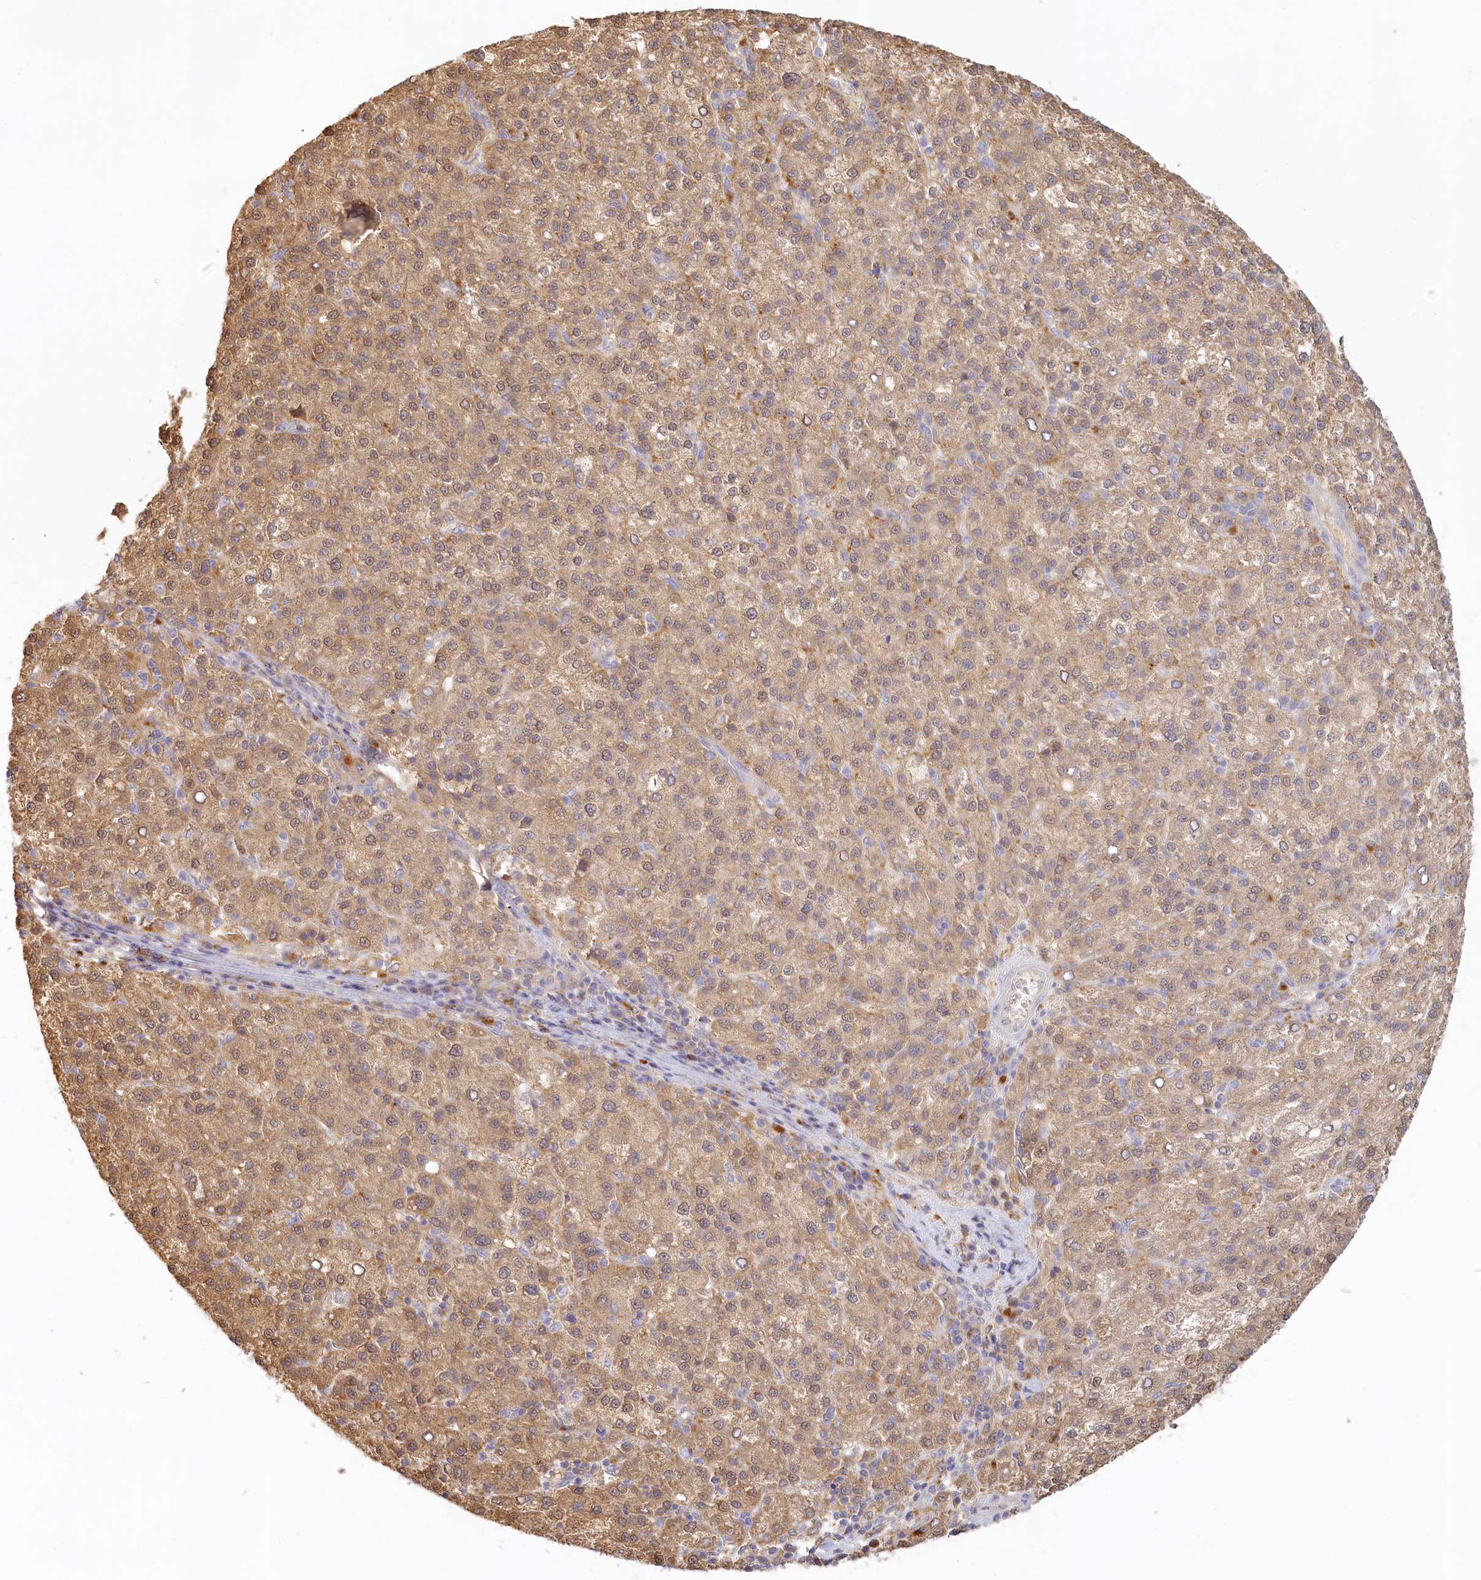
{"staining": {"intensity": "moderate", "quantity": "25%-75%", "location": "cytoplasmic/membranous"}, "tissue": "liver cancer", "cell_type": "Tumor cells", "image_type": "cancer", "snomed": [{"axis": "morphology", "description": "Carcinoma, Hepatocellular, NOS"}, {"axis": "topography", "description": "Liver"}], "caption": "Protein positivity by immunohistochemistry exhibits moderate cytoplasmic/membranous expression in approximately 25%-75% of tumor cells in liver cancer (hepatocellular carcinoma). (DAB (3,3'-diaminobenzidine) = brown stain, brightfield microscopy at high magnification).", "gene": "VSIG1", "patient": {"sex": "female", "age": 58}}